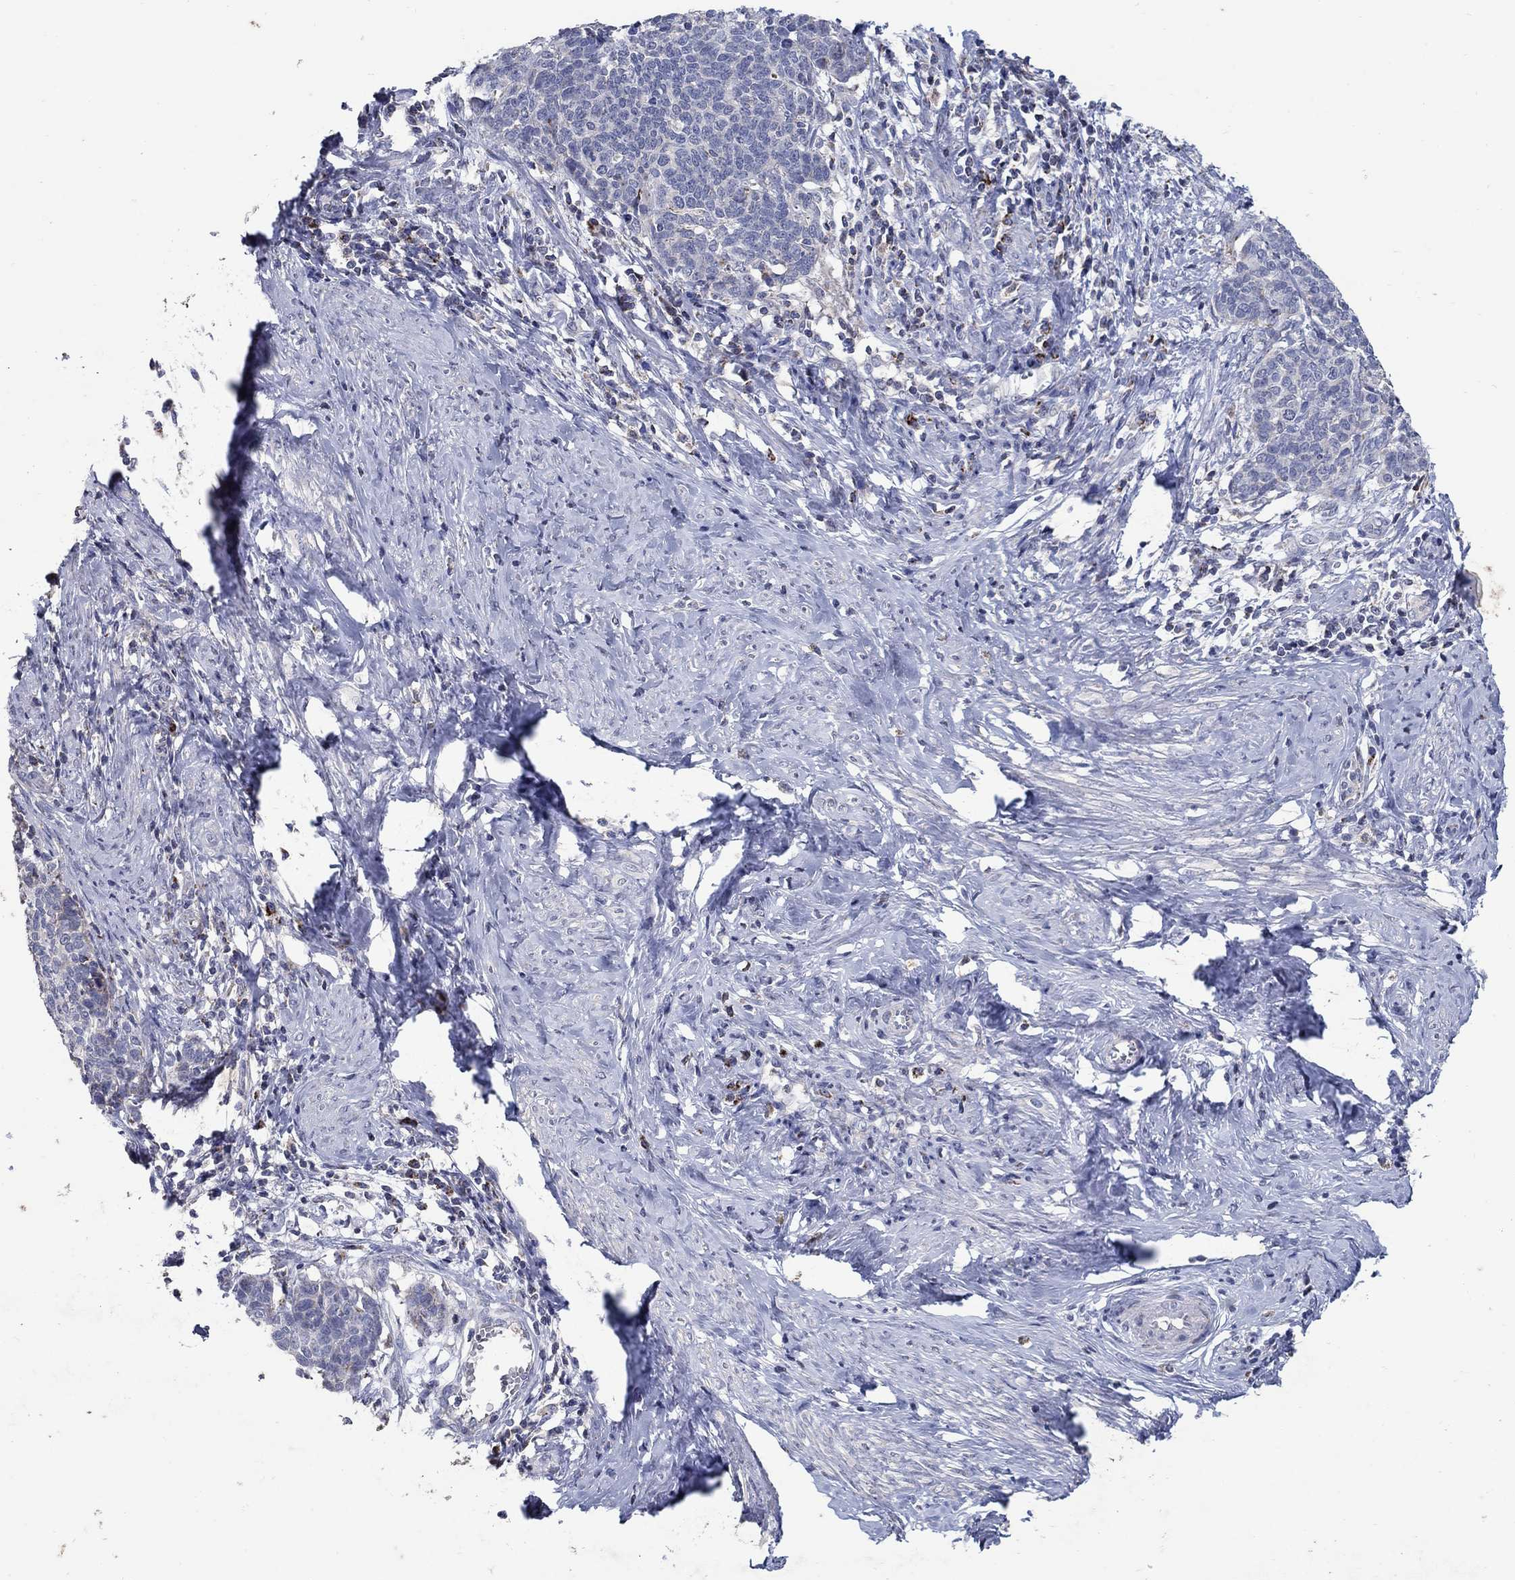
{"staining": {"intensity": "negative", "quantity": "none", "location": "none"}, "tissue": "cervical cancer", "cell_type": "Tumor cells", "image_type": "cancer", "snomed": [{"axis": "morphology", "description": "Normal tissue, NOS"}, {"axis": "morphology", "description": "Squamous cell carcinoma, NOS"}, {"axis": "topography", "description": "Cervix"}], "caption": "Immunohistochemical staining of cervical cancer (squamous cell carcinoma) demonstrates no significant positivity in tumor cells.", "gene": "HMX2", "patient": {"sex": "female", "age": 39}}